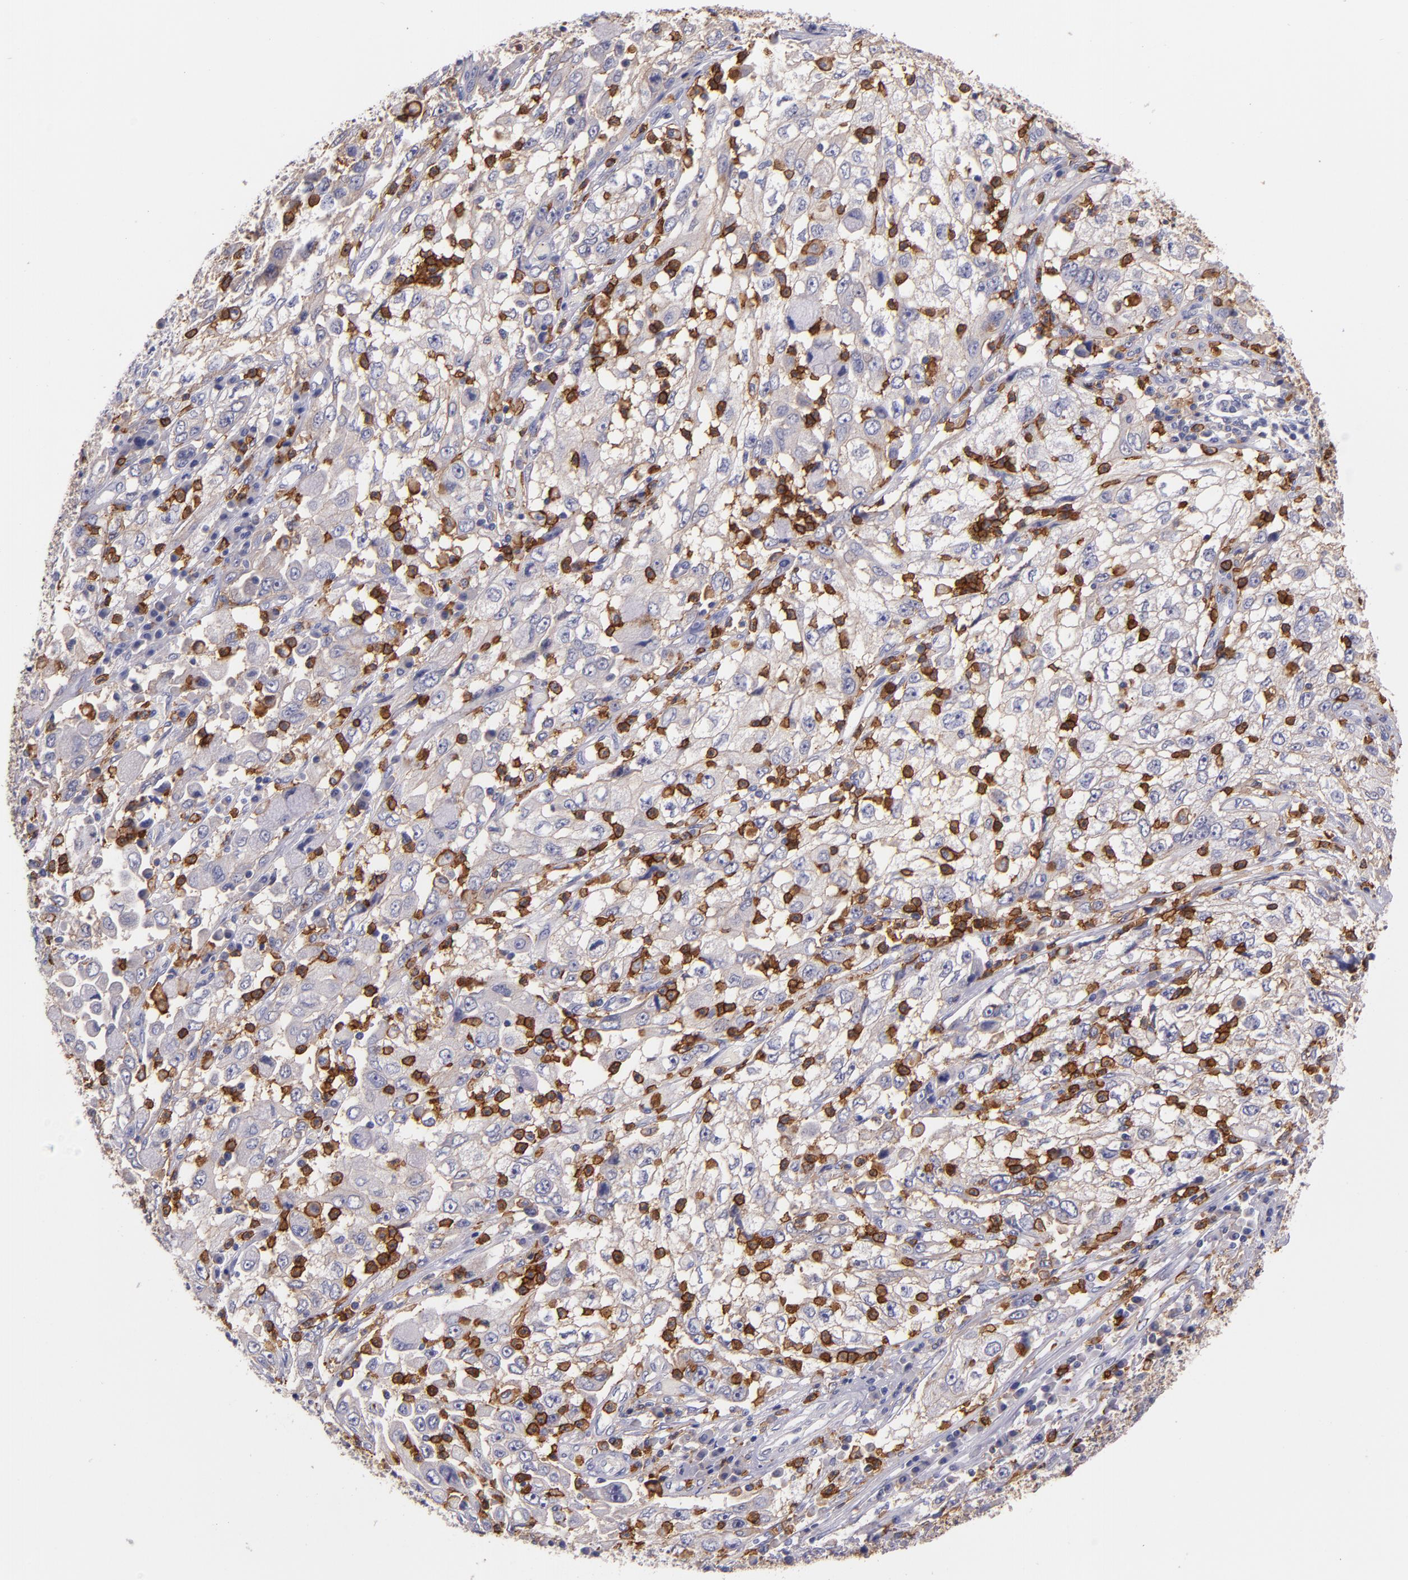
{"staining": {"intensity": "negative", "quantity": "none", "location": "none"}, "tissue": "cervical cancer", "cell_type": "Tumor cells", "image_type": "cancer", "snomed": [{"axis": "morphology", "description": "Squamous cell carcinoma, NOS"}, {"axis": "topography", "description": "Cervix"}], "caption": "Image shows no protein expression in tumor cells of squamous cell carcinoma (cervical) tissue.", "gene": "C5AR1", "patient": {"sex": "female", "age": 36}}